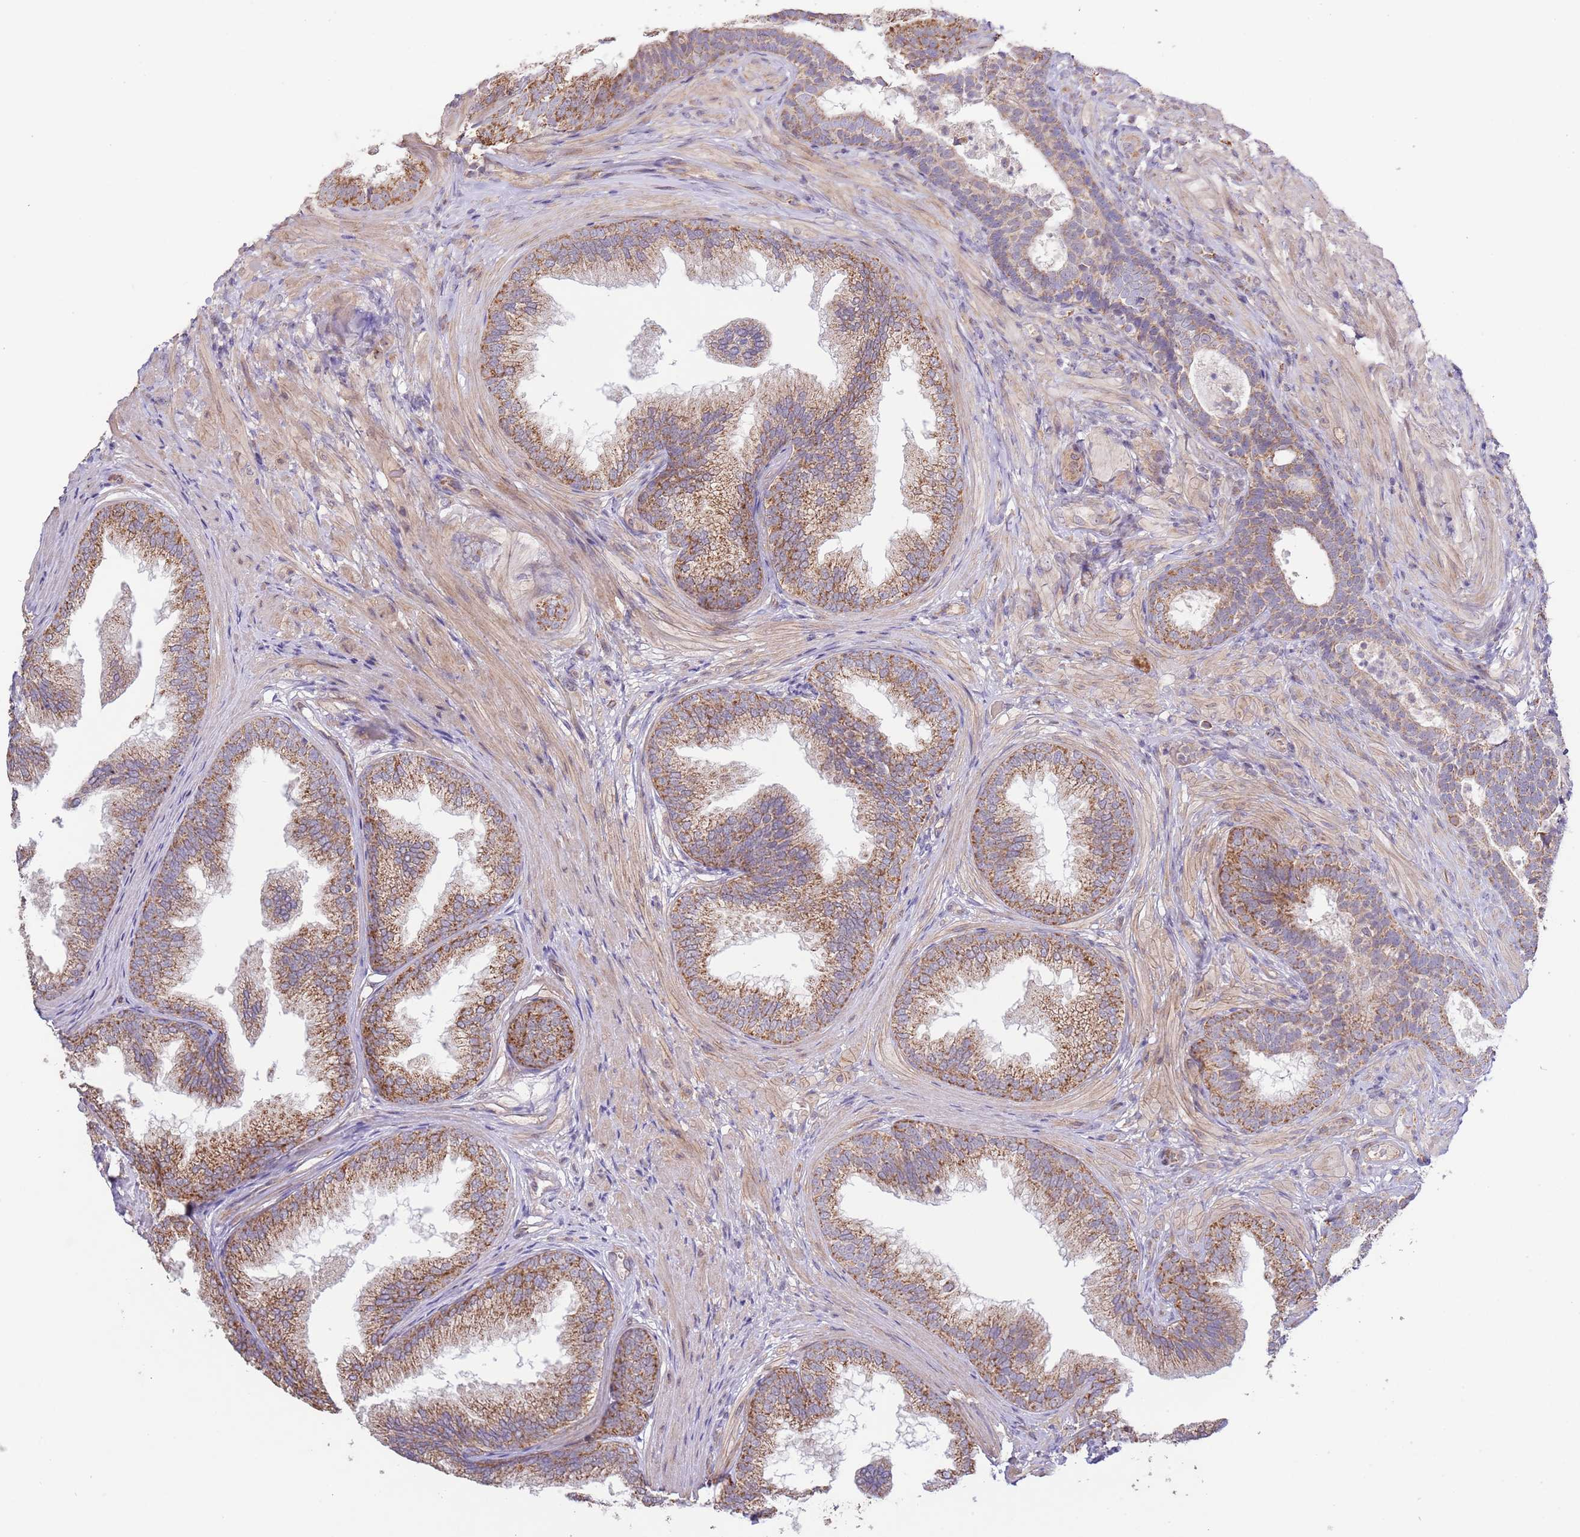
{"staining": {"intensity": "moderate", "quantity": ">75%", "location": "cytoplasmic/membranous"}, "tissue": "prostate", "cell_type": "Glandular cells", "image_type": "normal", "snomed": [{"axis": "morphology", "description": "Normal tissue, NOS"}, {"axis": "topography", "description": "Prostate"}], "caption": "Brown immunohistochemical staining in benign prostate displays moderate cytoplasmic/membranous staining in approximately >75% of glandular cells. (Stains: DAB (3,3'-diaminobenzidine) in brown, nuclei in blue, Microscopy: brightfield microscopy at high magnification).", "gene": "IVD", "patient": {"sex": "male", "age": 76}}